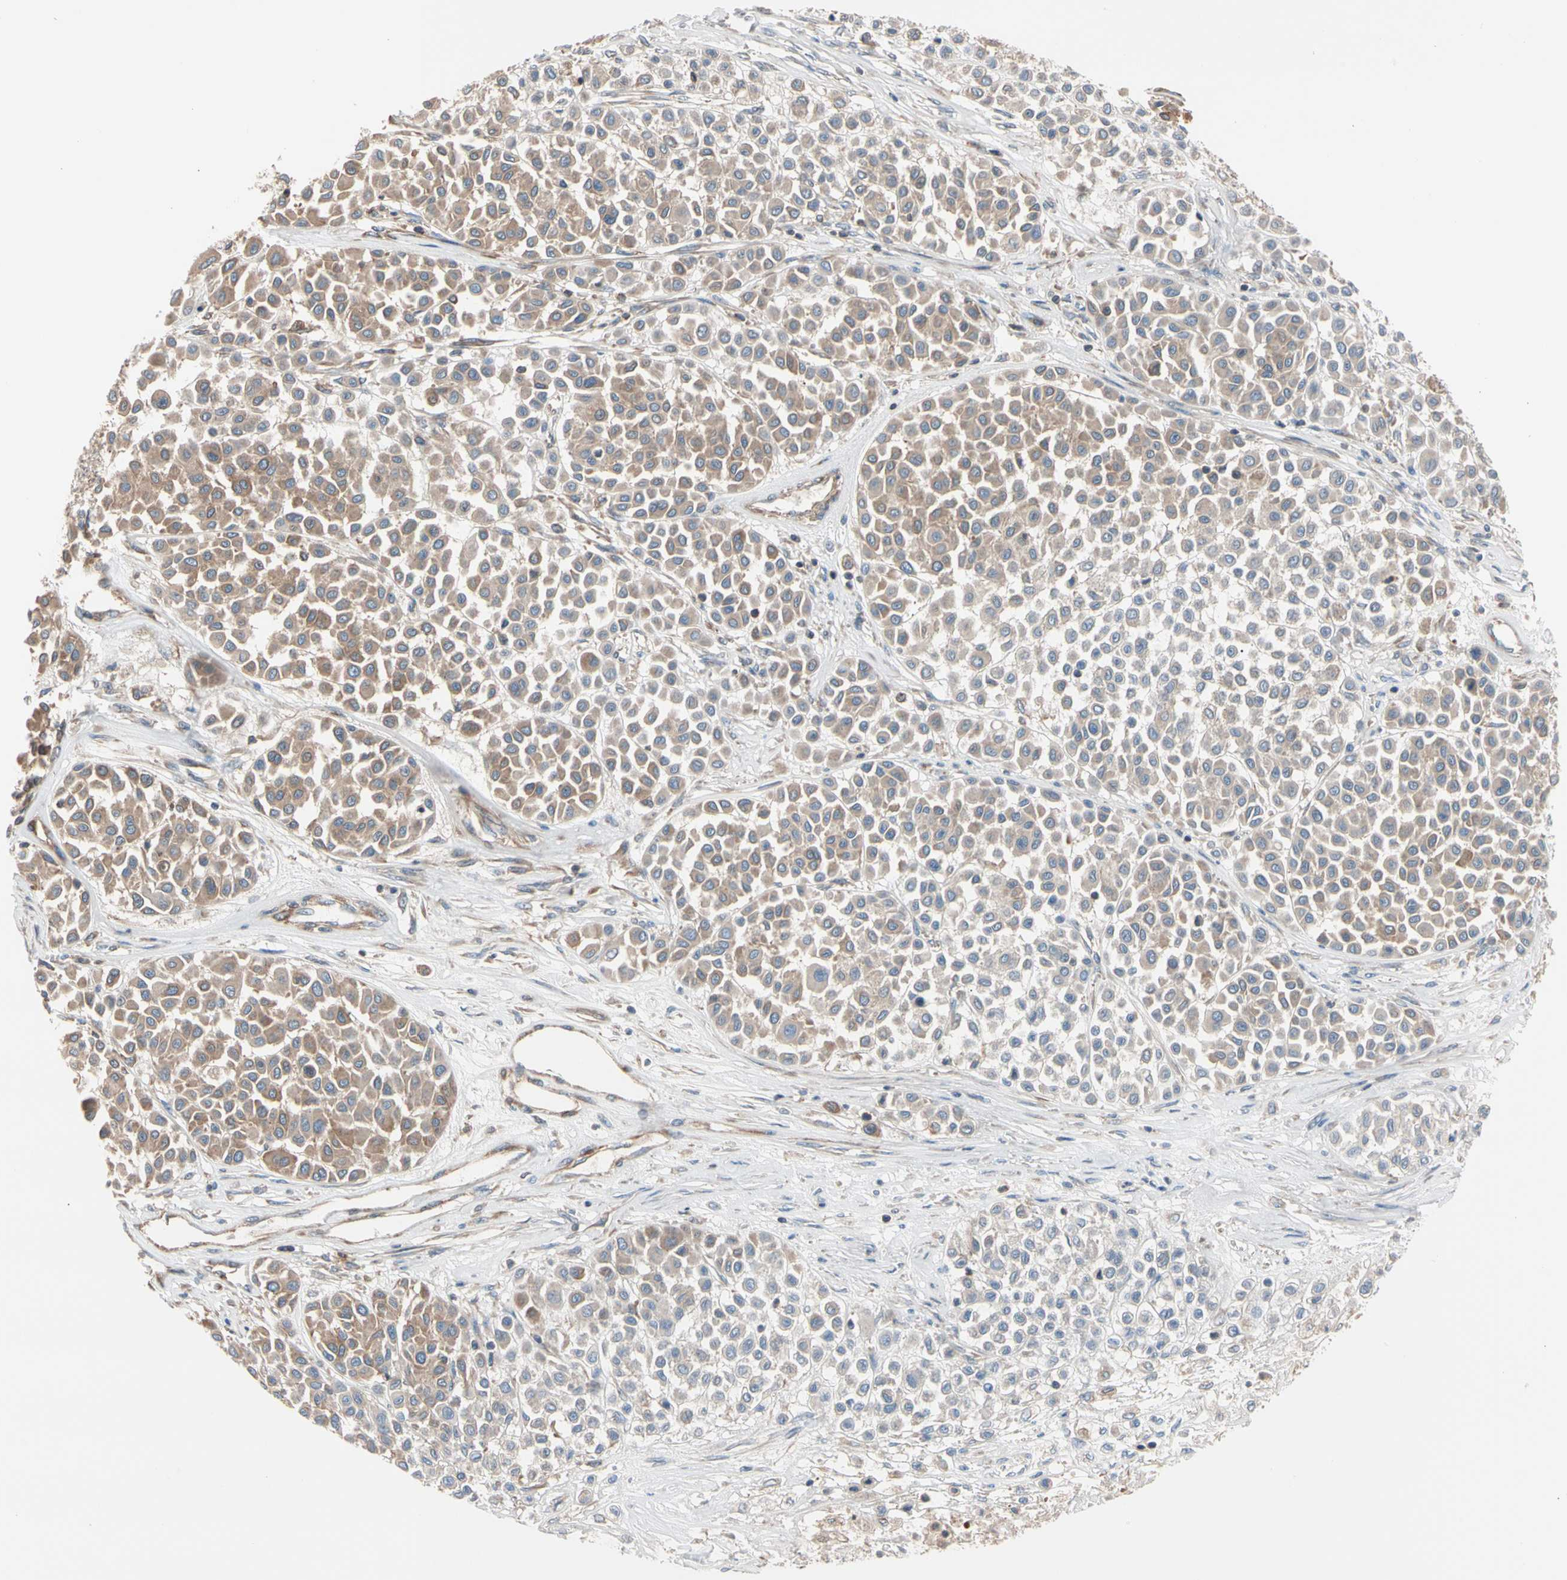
{"staining": {"intensity": "moderate", "quantity": ">75%", "location": "cytoplasmic/membranous"}, "tissue": "melanoma", "cell_type": "Tumor cells", "image_type": "cancer", "snomed": [{"axis": "morphology", "description": "Malignant melanoma, Metastatic site"}, {"axis": "topography", "description": "Soft tissue"}], "caption": "Tumor cells reveal moderate cytoplasmic/membranous positivity in approximately >75% of cells in malignant melanoma (metastatic site).", "gene": "ROCK1", "patient": {"sex": "male", "age": 41}}